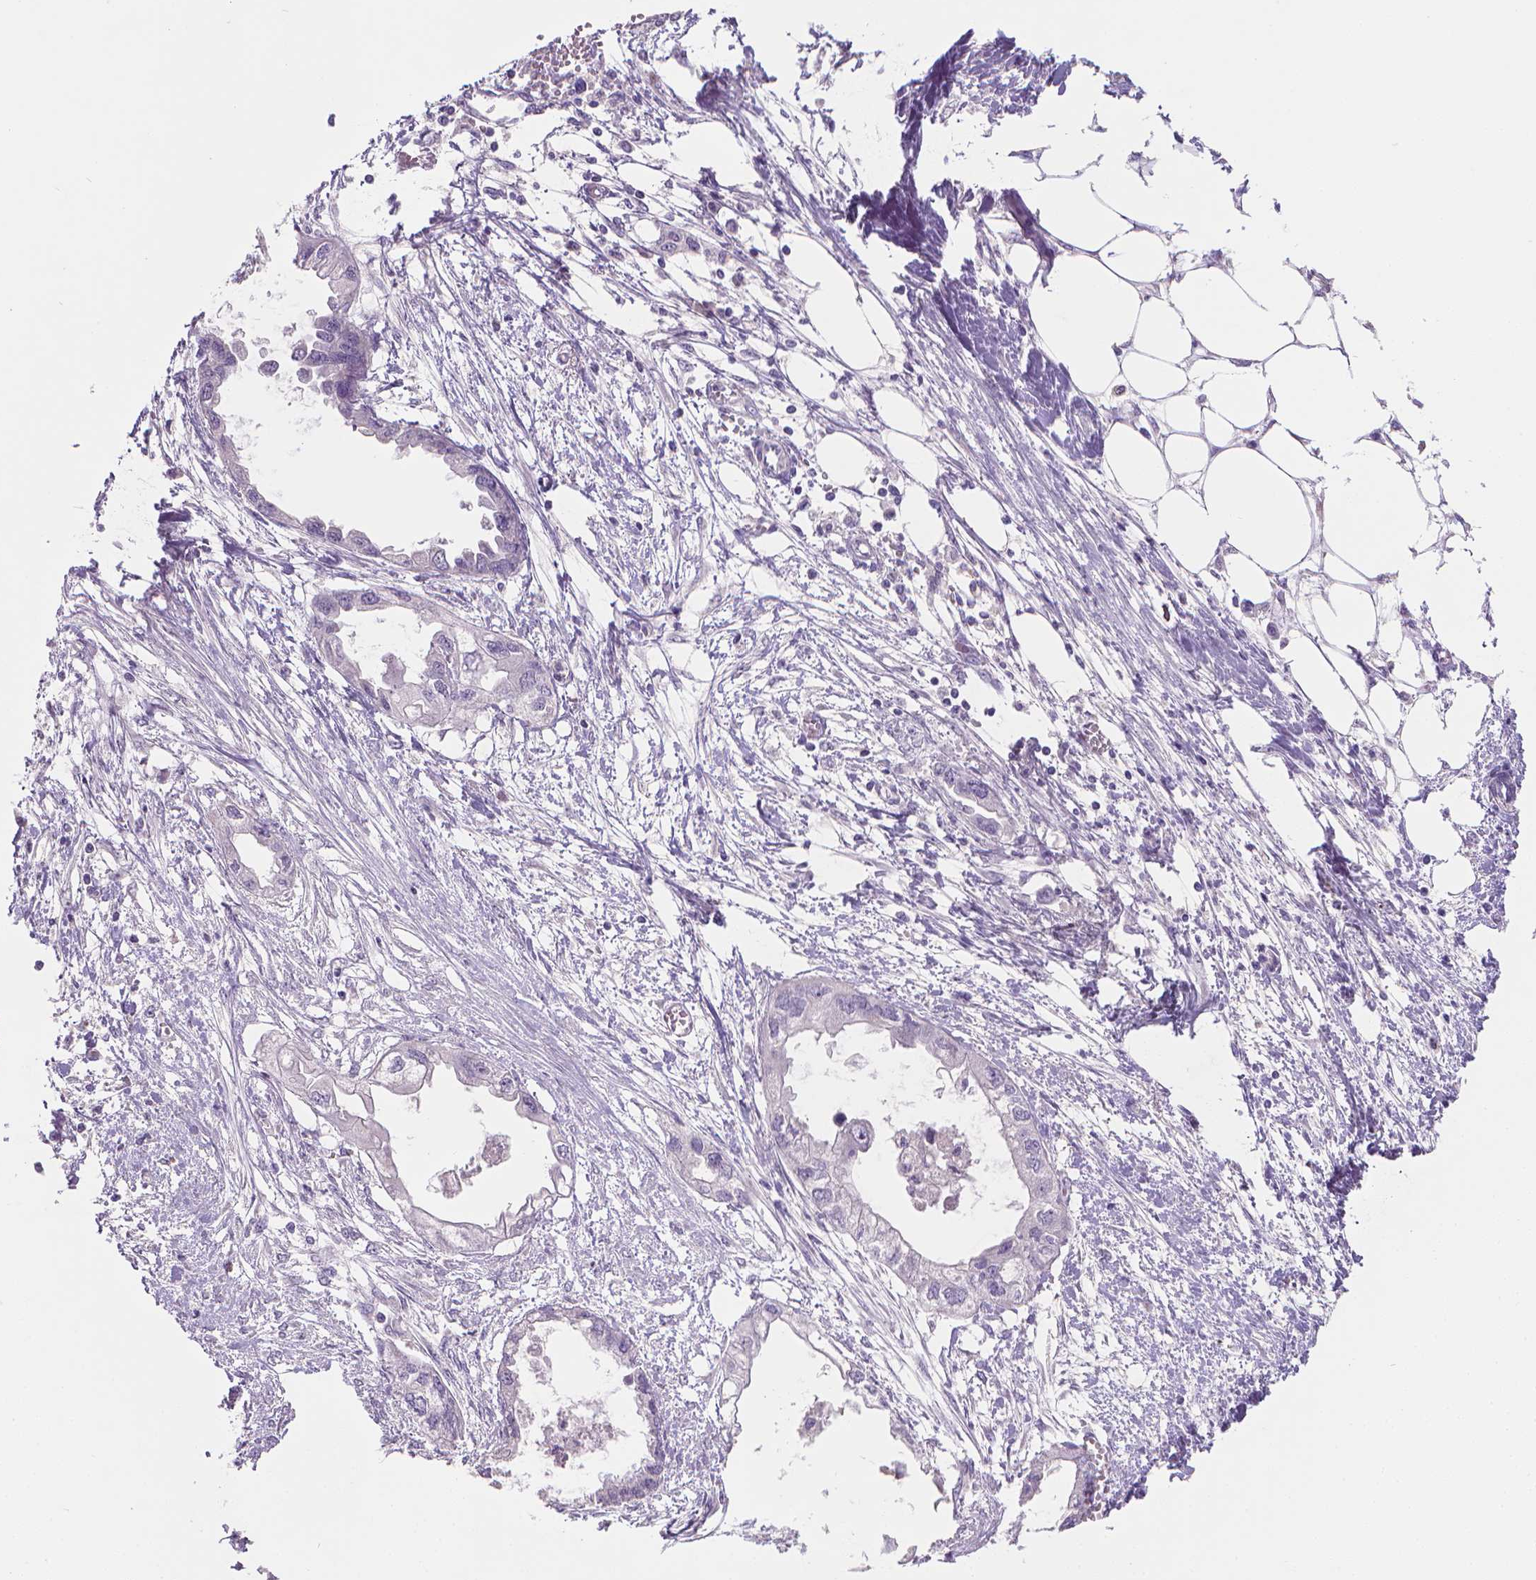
{"staining": {"intensity": "negative", "quantity": "none", "location": "none"}, "tissue": "endometrial cancer", "cell_type": "Tumor cells", "image_type": "cancer", "snomed": [{"axis": "morphology", "description": "Adenocarcinoma, NOS"}, {"axis": "morphology", "description": "Adenocarcinoma, metastatic, NOS"}, {"axis": "topography", "description": "Adipose tissue"}, {"axis": "topography", "description": "Endometrium"}], "caption": "Immunohistochemical staining of human adenocarcinoma (endometrial) displays no significant expression in tumor cells.", "gene": "TNNI2", "patient": {"sex": "female", "age": 67}}